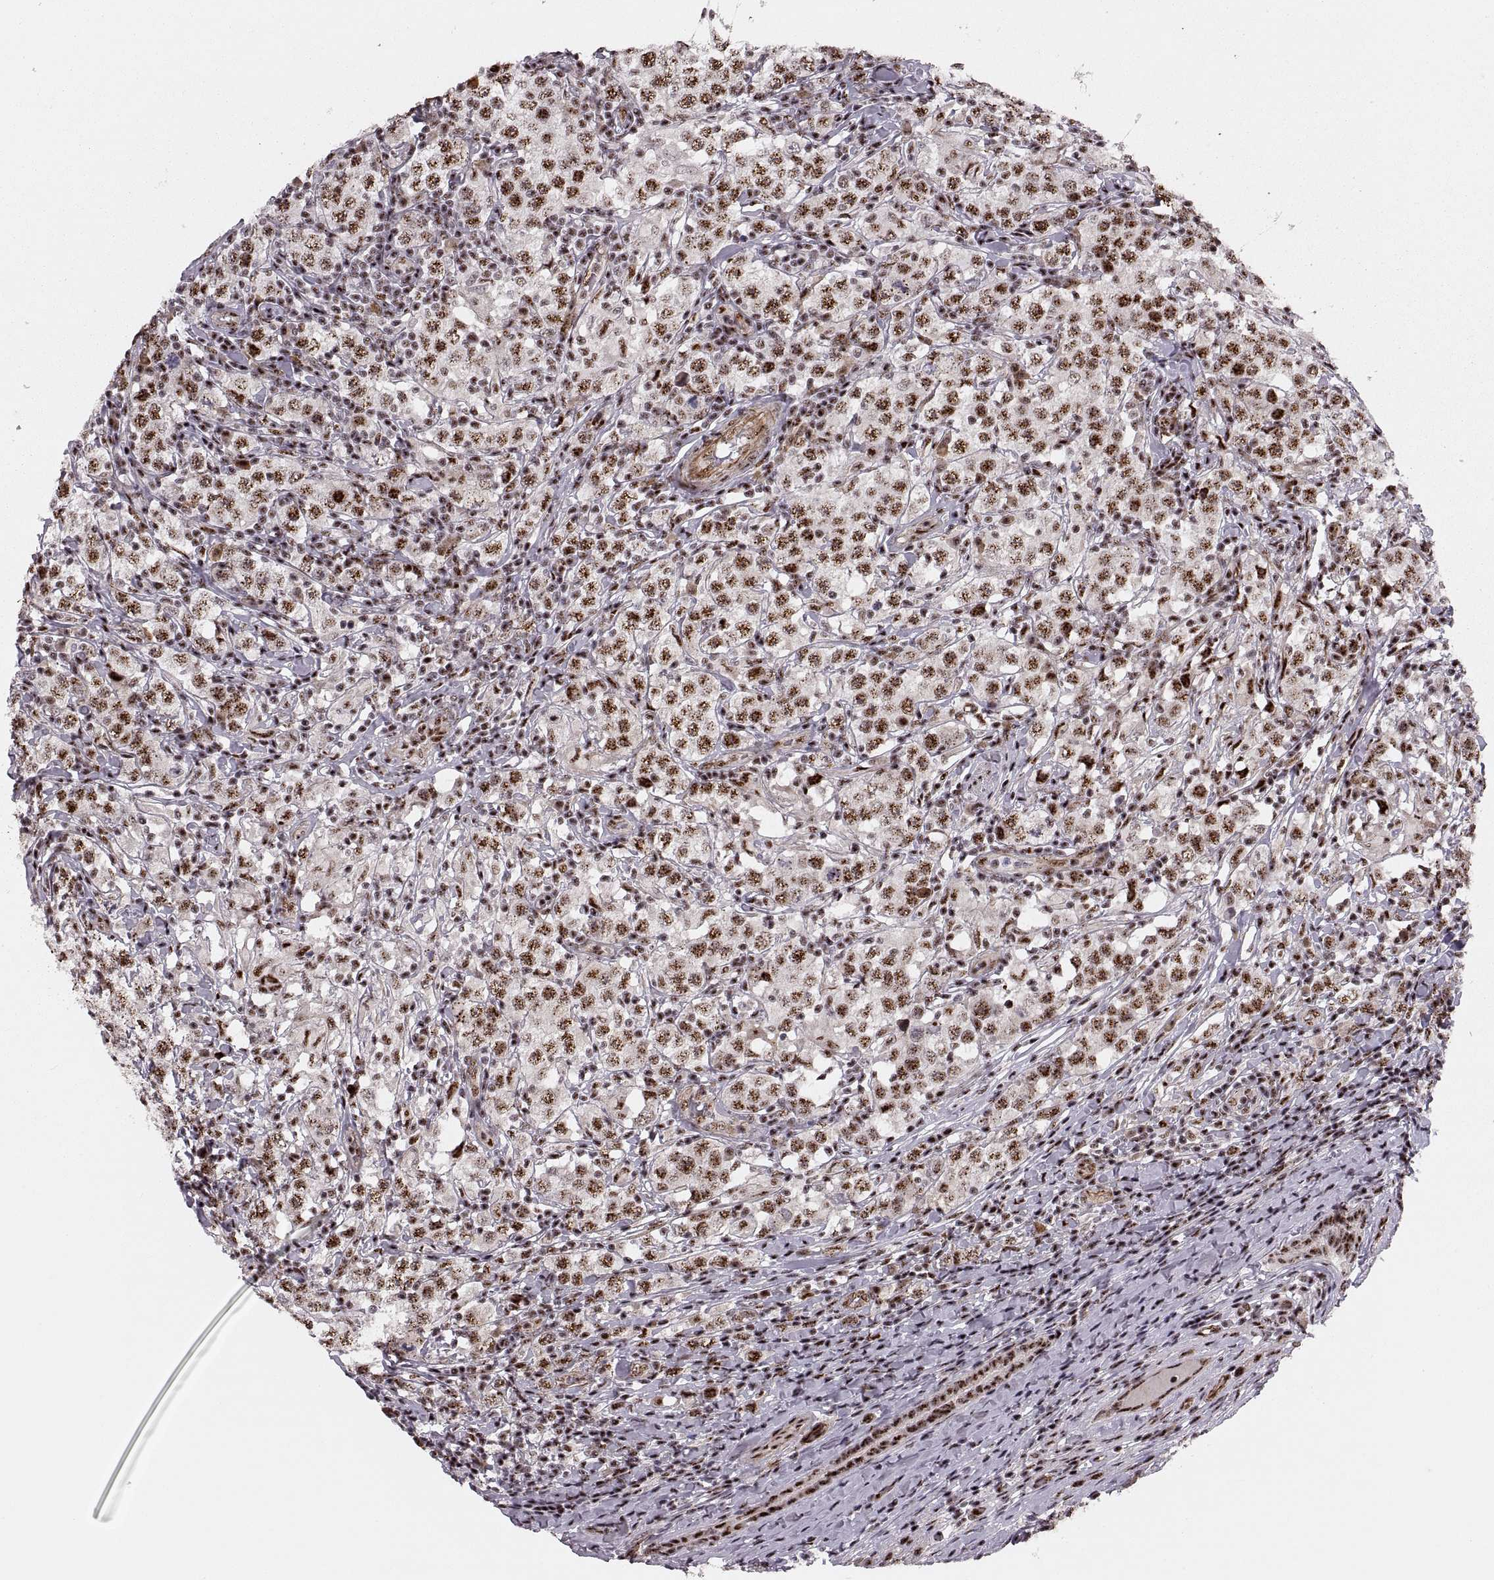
{"staining": {"intensity": "strong", "quantity": ">75%", "location": "nuclear"}, "tissue": "testis cancer", "cell_type": "Tumor cells", "image_type": "cancer", "snomed": [{"axis": "morphology", "description": "Seminoma, NOS"}, {"axis": "morphology", "description": "Carcinoma, Embryonal, NOS"}, {"axis": "topography", "description": "Testis"}], "caption": "Testis cancer stained with a protein marker demonstrates strong staining in tumor cells.", "gene": "ZCCHC17", "patient": {"sex": "male", "age": 41}}